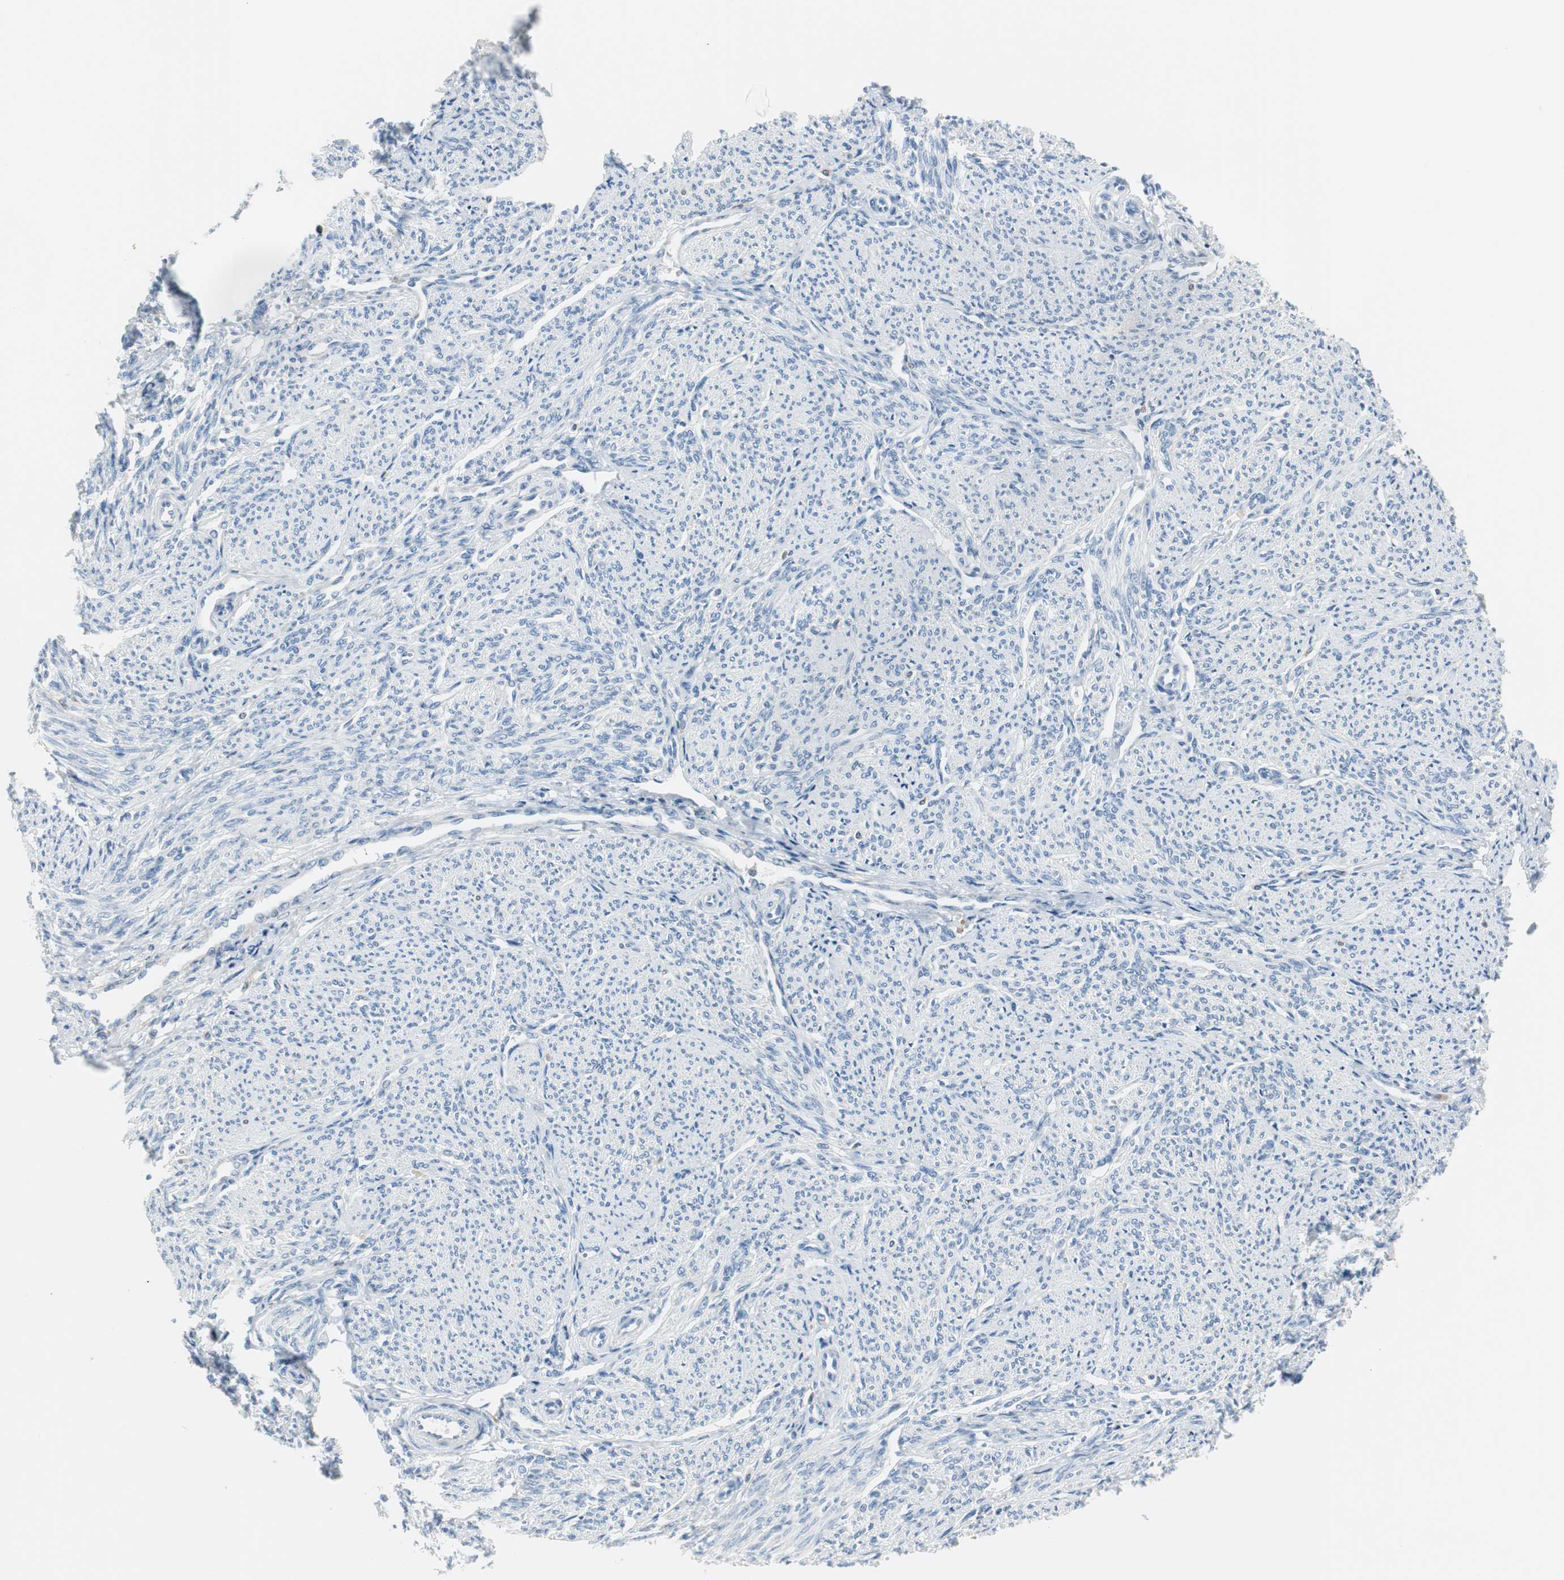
{"staining": {"intensity": "negative", "quantity": "none", "location": "none"}, "tissue": "smooth muscle", "cell_type": "Smooth muscle cells", "image_type": "normal", "snomed": [{"axis": "morphology", "description": "Normal tissue, NOS"}, {"axis": "topography", "description": "Smooth muscle"}], "caption": "An IHC image of benign smooth muscle is shown. There is no staining in smooth muscle cells of smooth muscle. Brightfield microscopy of immunohistochemistry stained with DAB (3,3'-diaminobenzidine) (brown) and hematoxylin (blue), captured at high magnification.", "gene": "FBP1", "patient": {"sex": "female", "age": 65}}